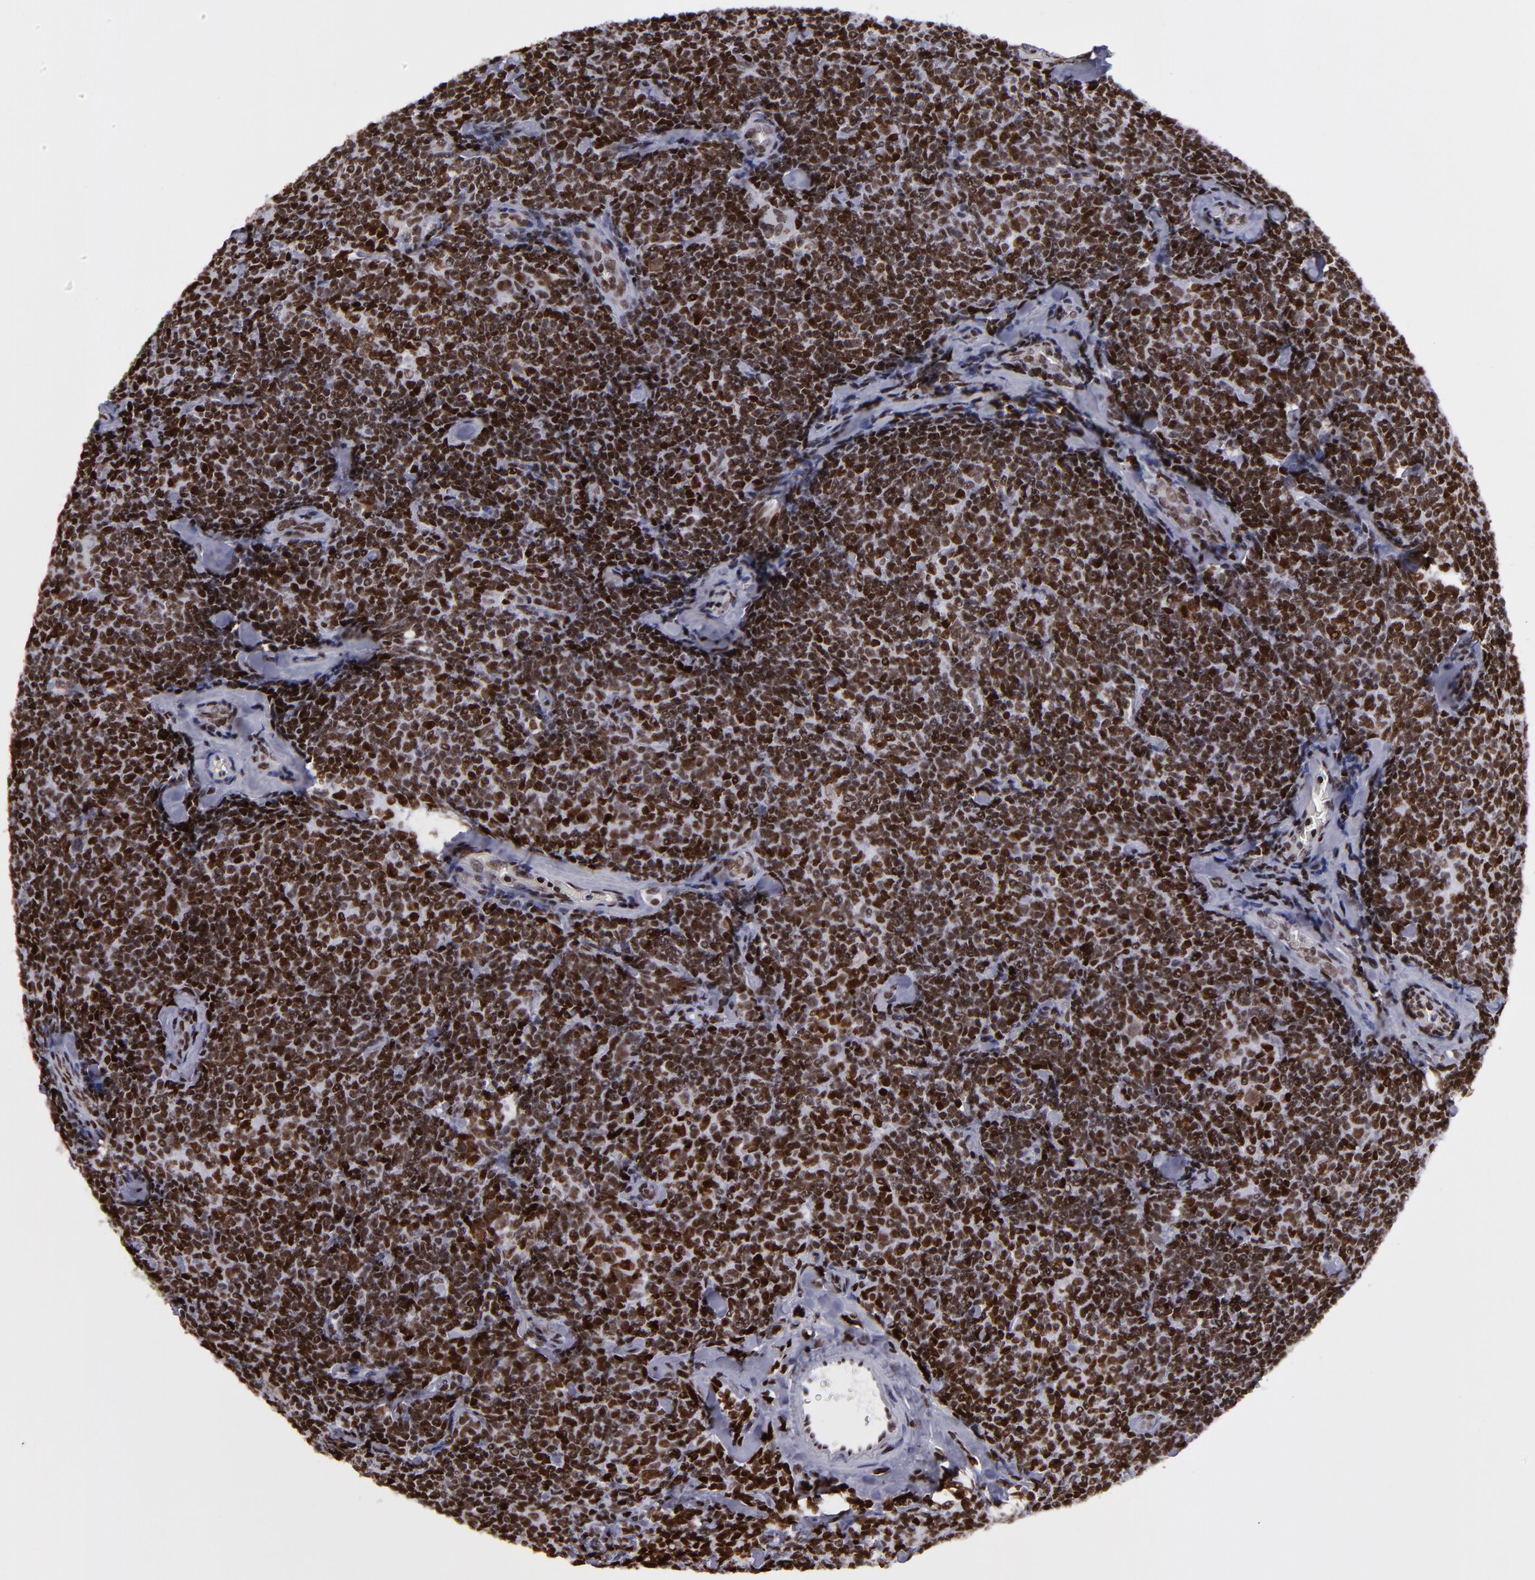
{"staining": {"intensity": "strong", "quantity": ">75%", "location": "nuclear"}, "tissue": "lymphoma", "cell_type": "Tumor cells", "image_type": "cancer", "snomed": [{"axis": "morphology", "description": "Malignant lymphoma, non-Hodgkin's type, Low grade"}, {"axis": "topography", "description": "Lymph node"}], "caption": "This is an image of immunohistochemistry (IHC) staining of malignant lymphoma, non-Hodgkin's type (low-grade), which shows strong expression in the nuclear of tumor cells.", "gene": "TERF2", "patient": {"sex": "female", "age": 56}}